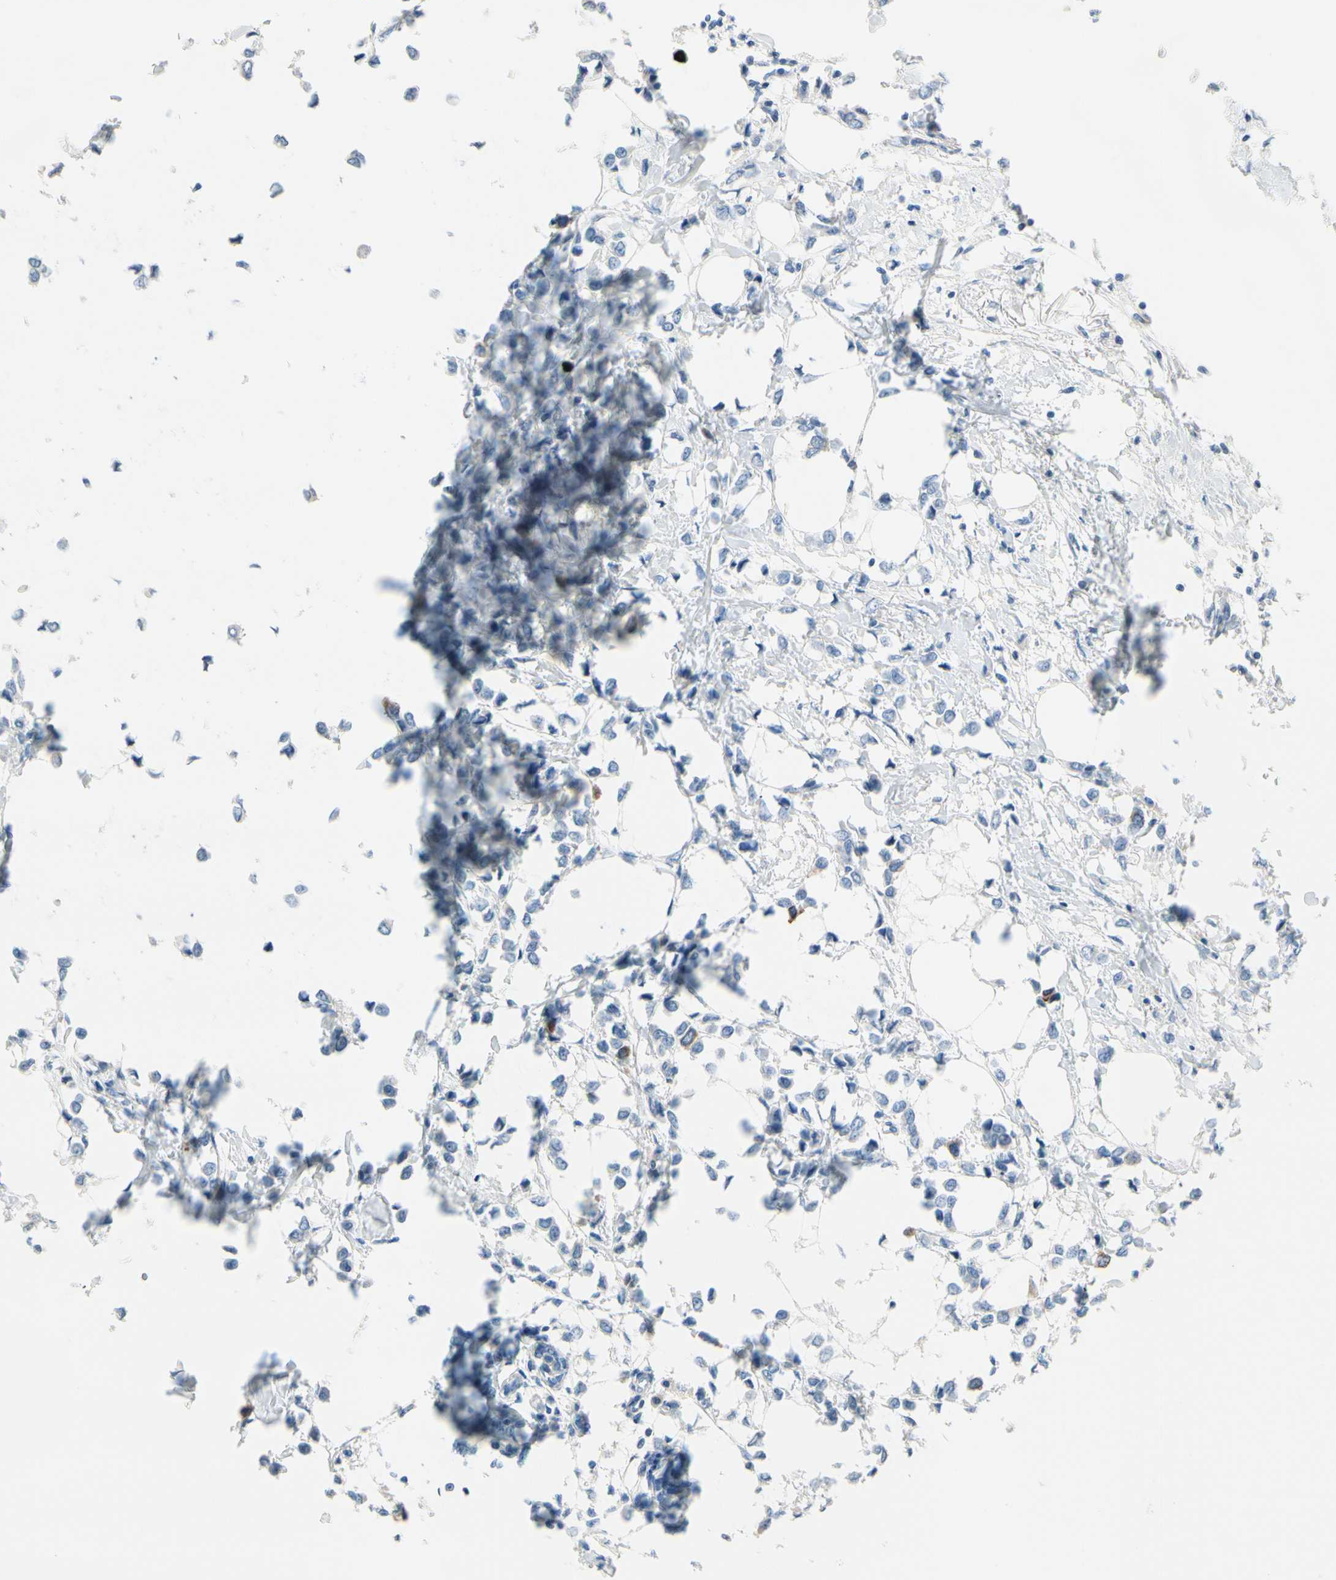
{"staining": {"intensity": "moderate", "quantity": "<25%", "location": "cytoplasmic/membranous"}, "tissue": "breast cancer", "cell_type": "Tumor cells", "image_type": "cancer", "snomed": [{"axis": "morphology", "description": "Lobular carcinoma"}, {"axis": "topography", "description": "Breast"}], "caption": "A photomicrograph of lobular carcinoma (breast) stained for a protein exhibits moderate cytoplasmic/membranous brown staining in tumor cells.", "gene": "CKAP2", "patient": {"sex": "female", "age": 51}}